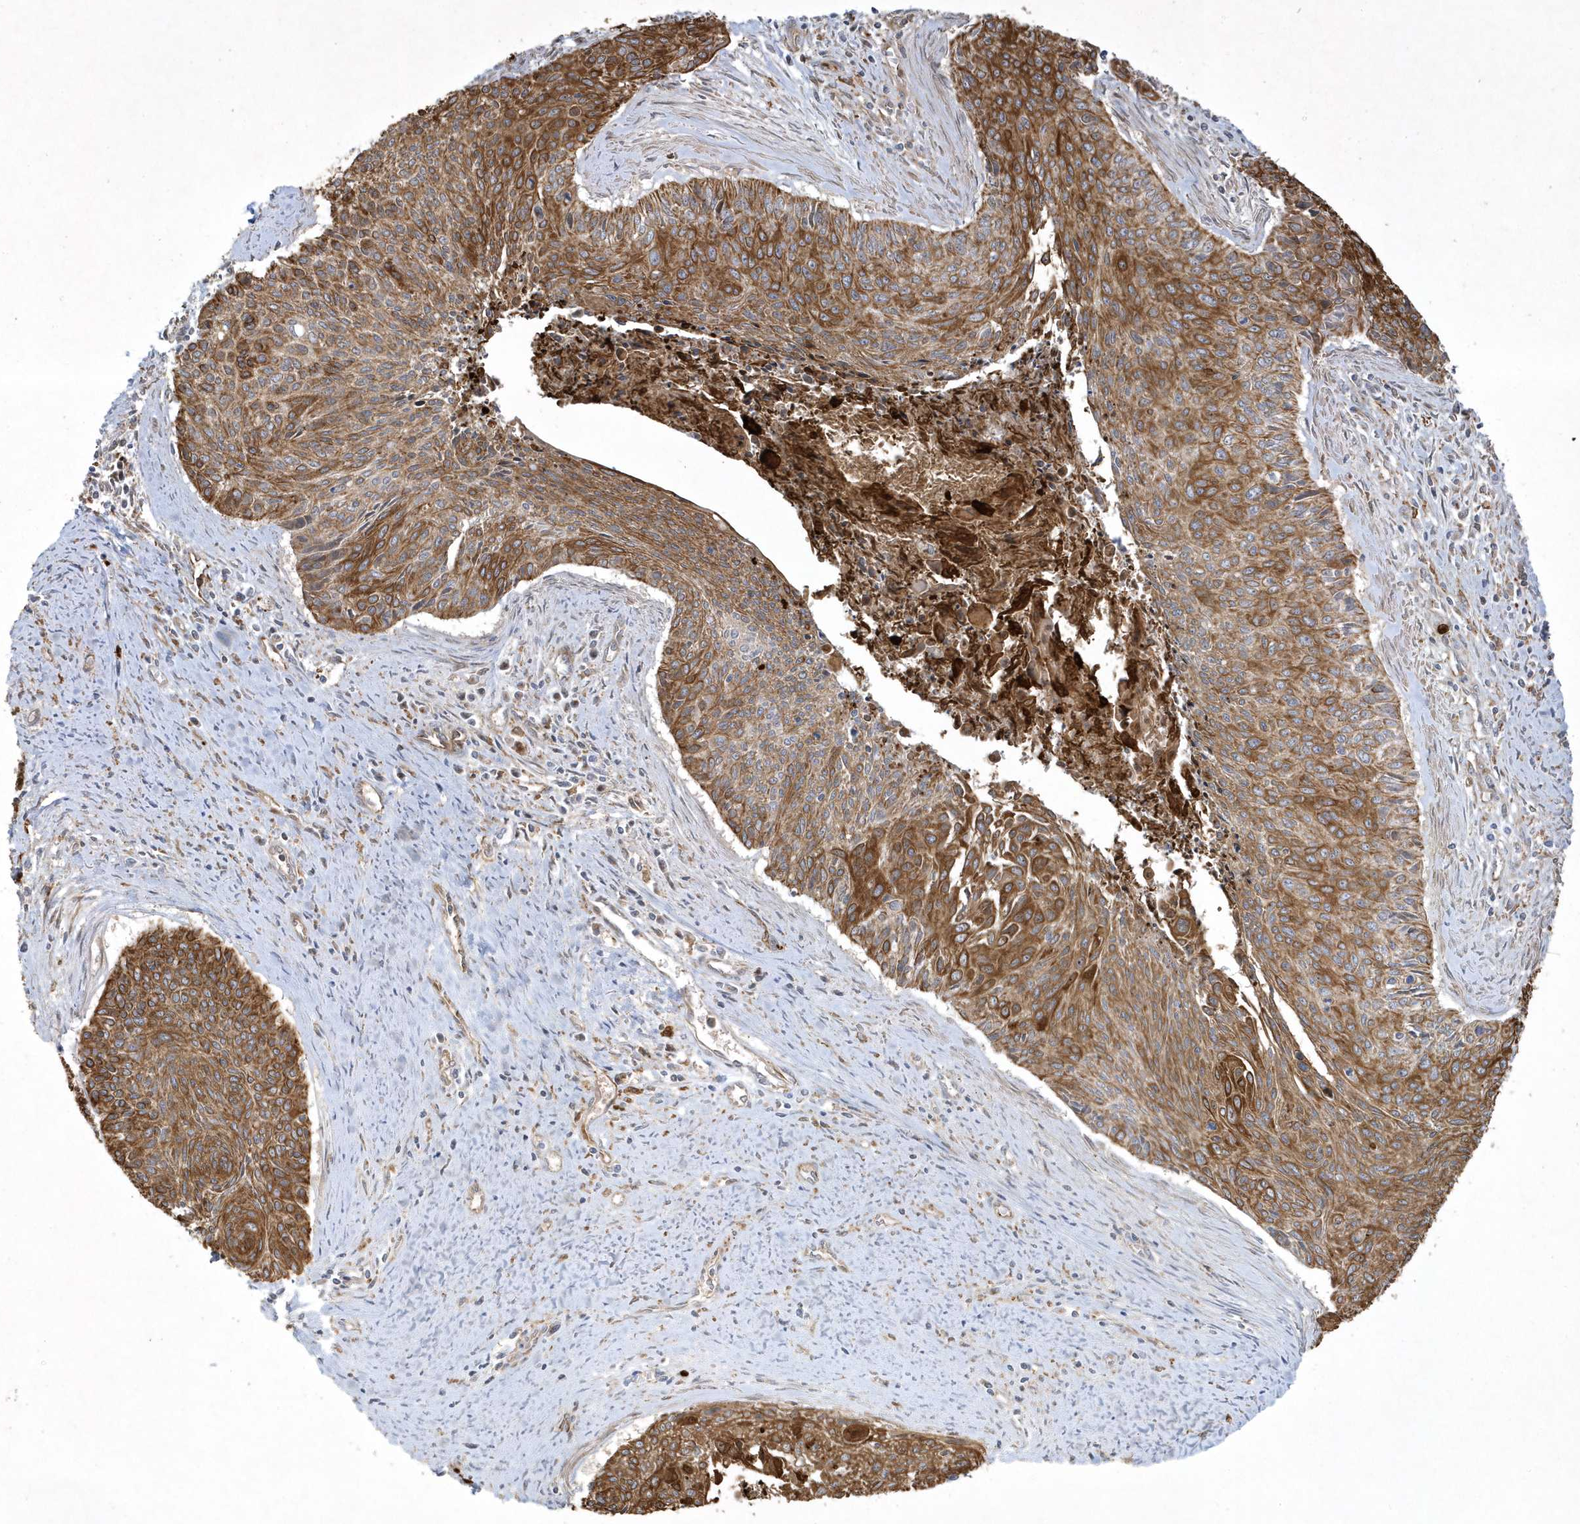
{"staining": {"intensity": "strong", "quantity": ">75%", "location": "cytoplasmic/membranous"}, "tissue": "cervical cancer", "cell_type": "Tumor cells", "image_type": "cancer", "snomed": [{"axis": "morphology", "description": "Squamous cell carcinoma, NOS"}, {"axis": "topography", "description": "Cervix"}], "caption": "Immunohistochemical staining of human cervical cancer (squamous cell carcinoma) displays high levels of strong cytoplasmic/membranous protein staining in approximately >75% of tumor cells.", "gene": "IFT57", "patient": {"sex": "female", "age": 55}}